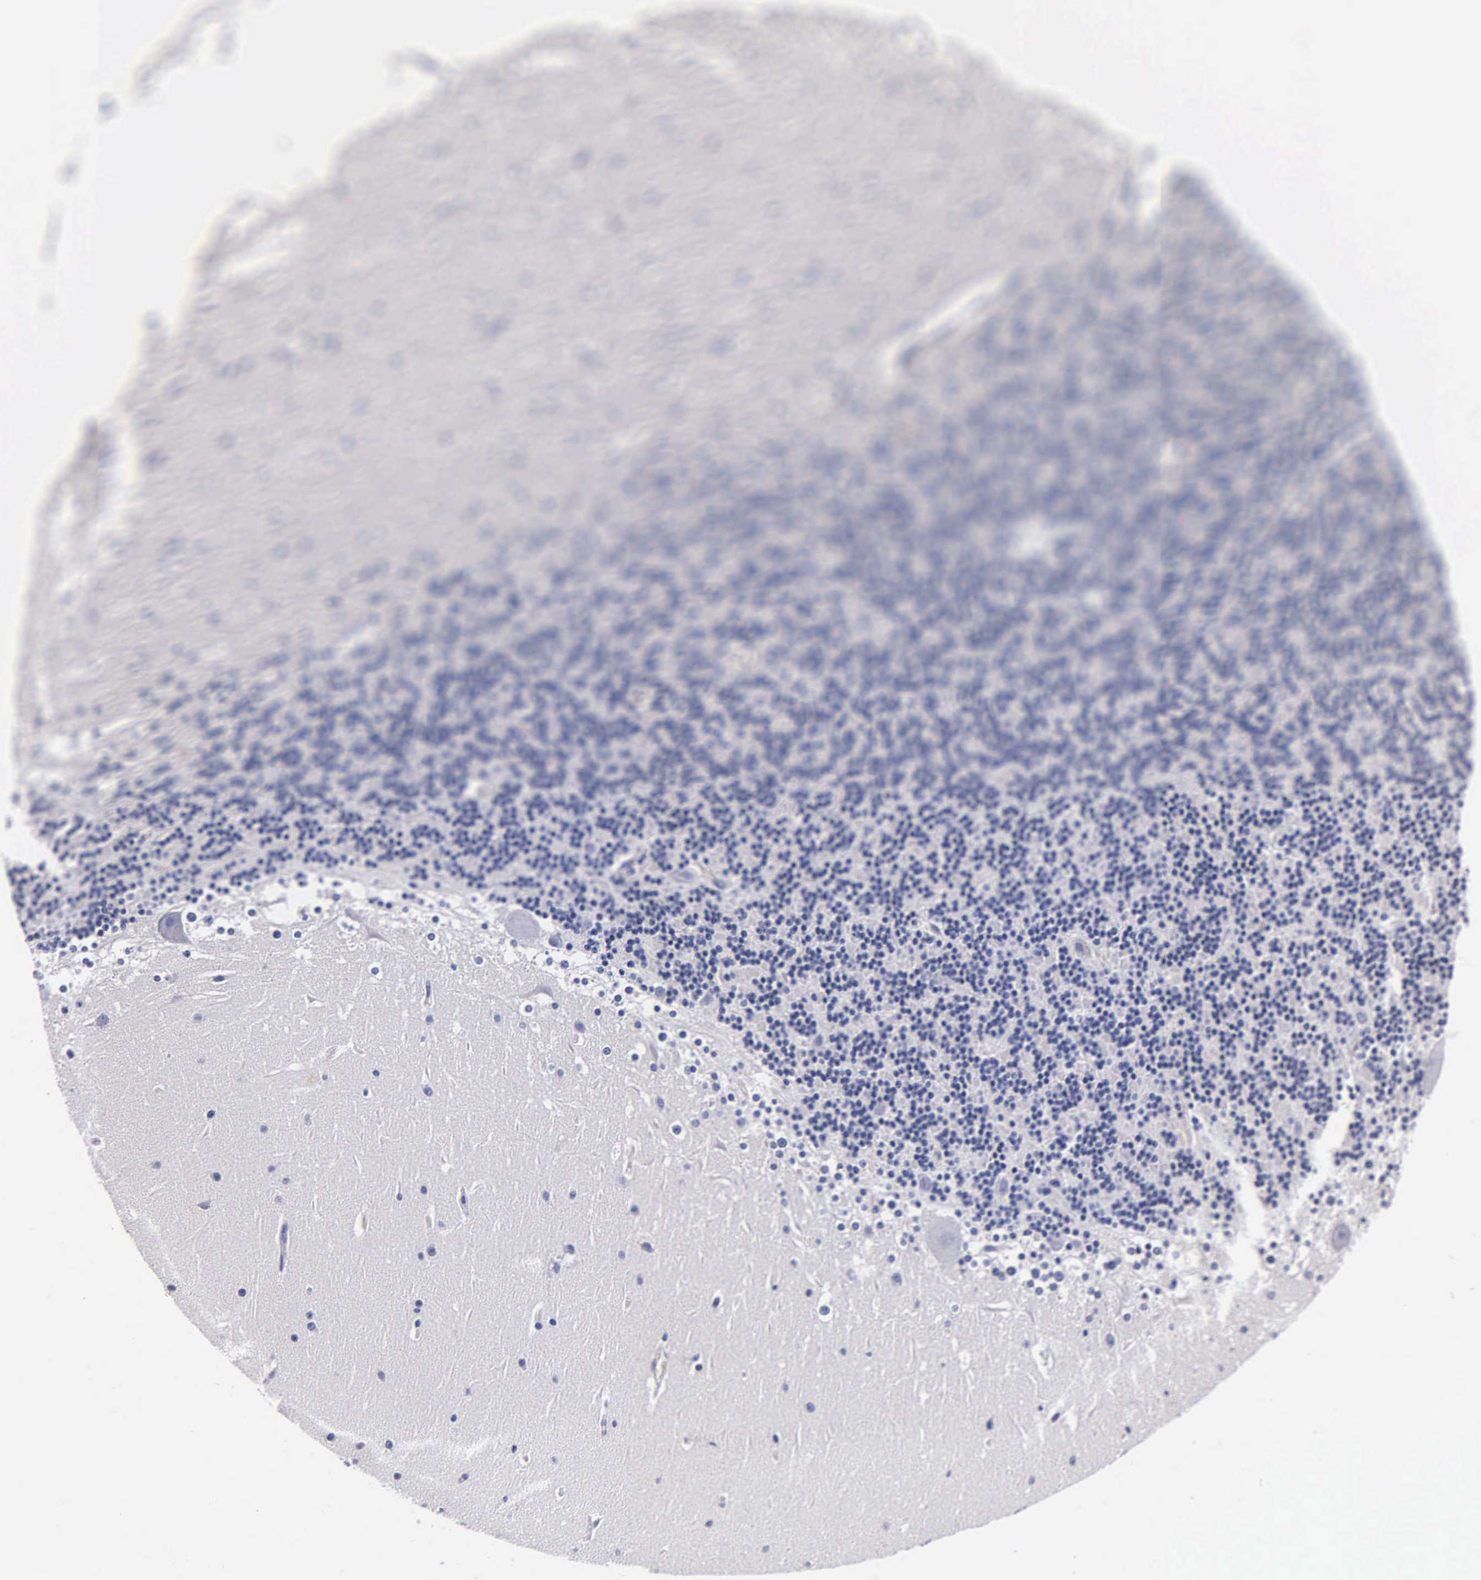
{"staining": {"intensity": "negative", "quantity": "none", "location": "none"}, "tissue": "cerebellum", "cell_type": "Cells in granular layer", "image_type": "normal", "snomed": [{"axis": "morphology", "description": "Normal tissue, NOS"}, {"axis": "topography", "description": "Cerebellum"}], "caption": "Immunohistochemistry (IHC) of benign cerebellum displays no positivity in cells in granular layer.", "gene": "MB", "patient": {"sex": "female", "age": 19}}